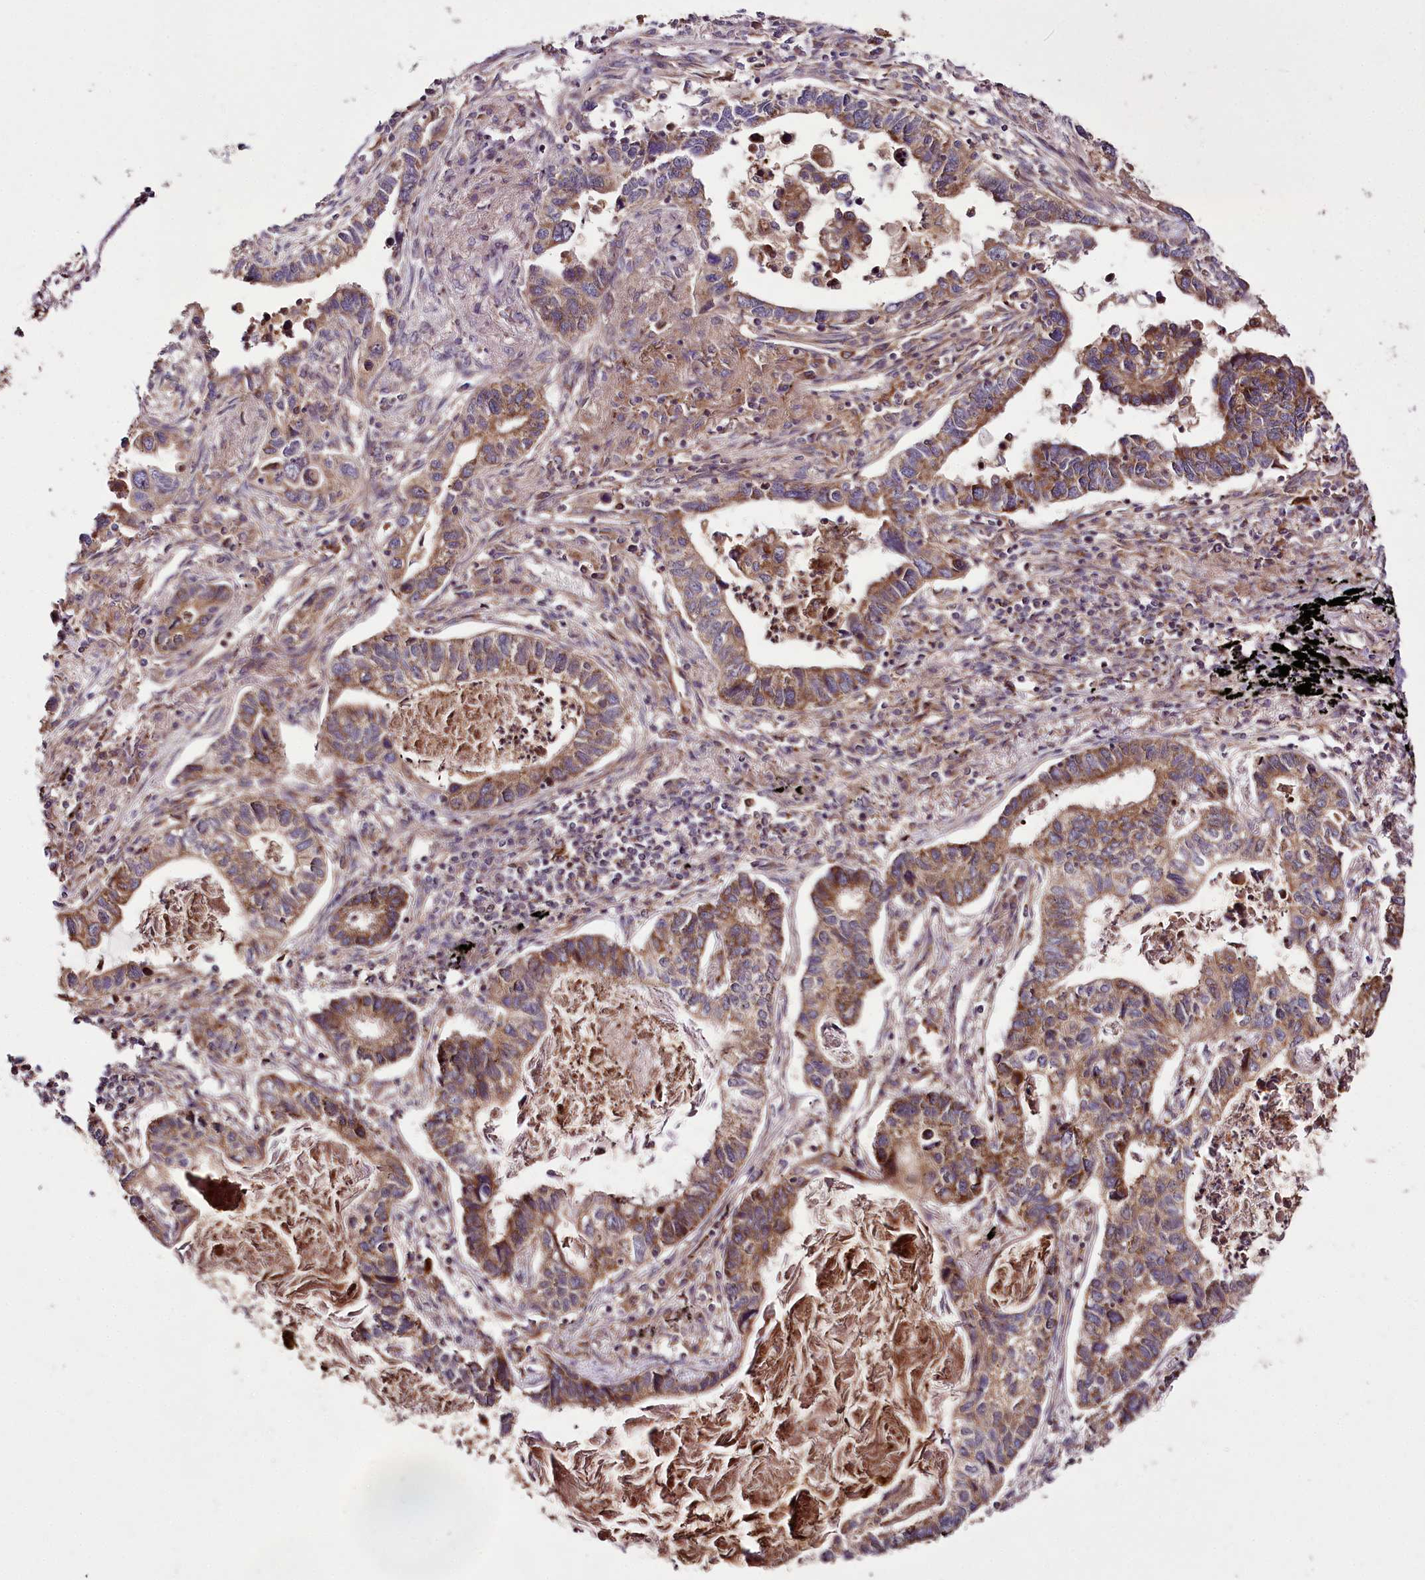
{"staining": {"intensity": "moderate", "quantity": ">75%", "location": "cytoplasmic/membranous"}, "tissue": "lung cancer", "cell_type": "Tumor cells", "image_type": "cancer", "snomed": [{"axis": "morphology", "description": "Adenocarcinoma, NOS"}, {"axis": "topography", "description": "Lung"}], "caption": "Tumor cells demonstrate moderate cytoplasmic/membranous expression in approximately >75% of cells in lung cancer (adenocarcinoma).", "gene": "RAB7A", "patient": {"sex": "male", "age": 67}}